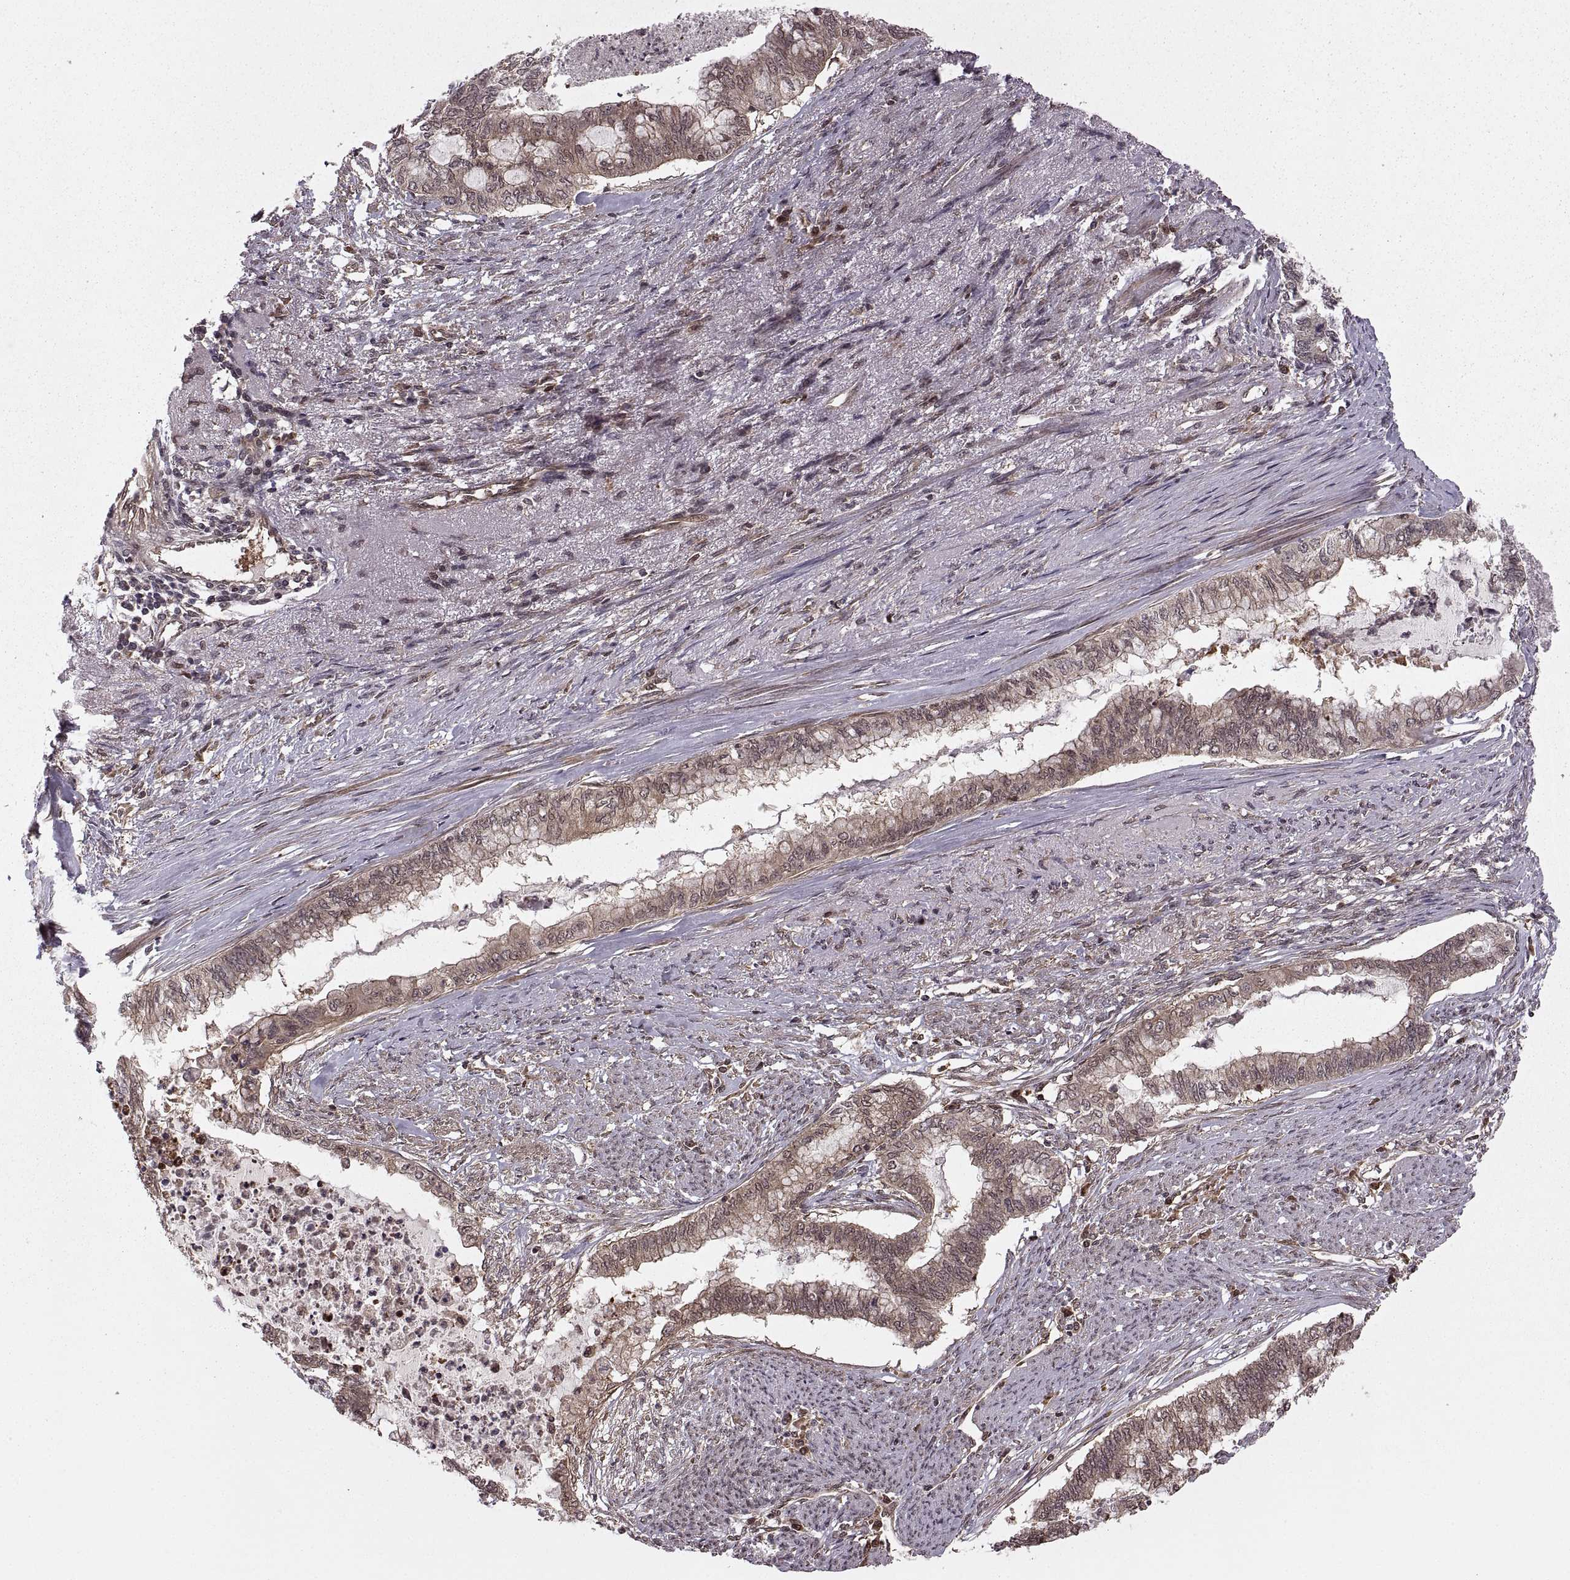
{"staining": {"intensity": "weak", "quantity": ">75%", "location": "cytoplasmic/membranous"}, "tissue": "endometrial cancer", "cell_type": "Tumor cells", "image_type": "cancer", "snomed": [{"axis": "morphology", "description": "Adenocarcinoma, NOS"}, {"axis": "topography", "description": "Endometrium"}], "caption": "A brown stain shows weak cytoplasmic/membranous positivity of a protein in human endometrial adenocarcinoma tumor cells.", "gene": "DEDD", "patient": {"sex": "female", "age": 79}}